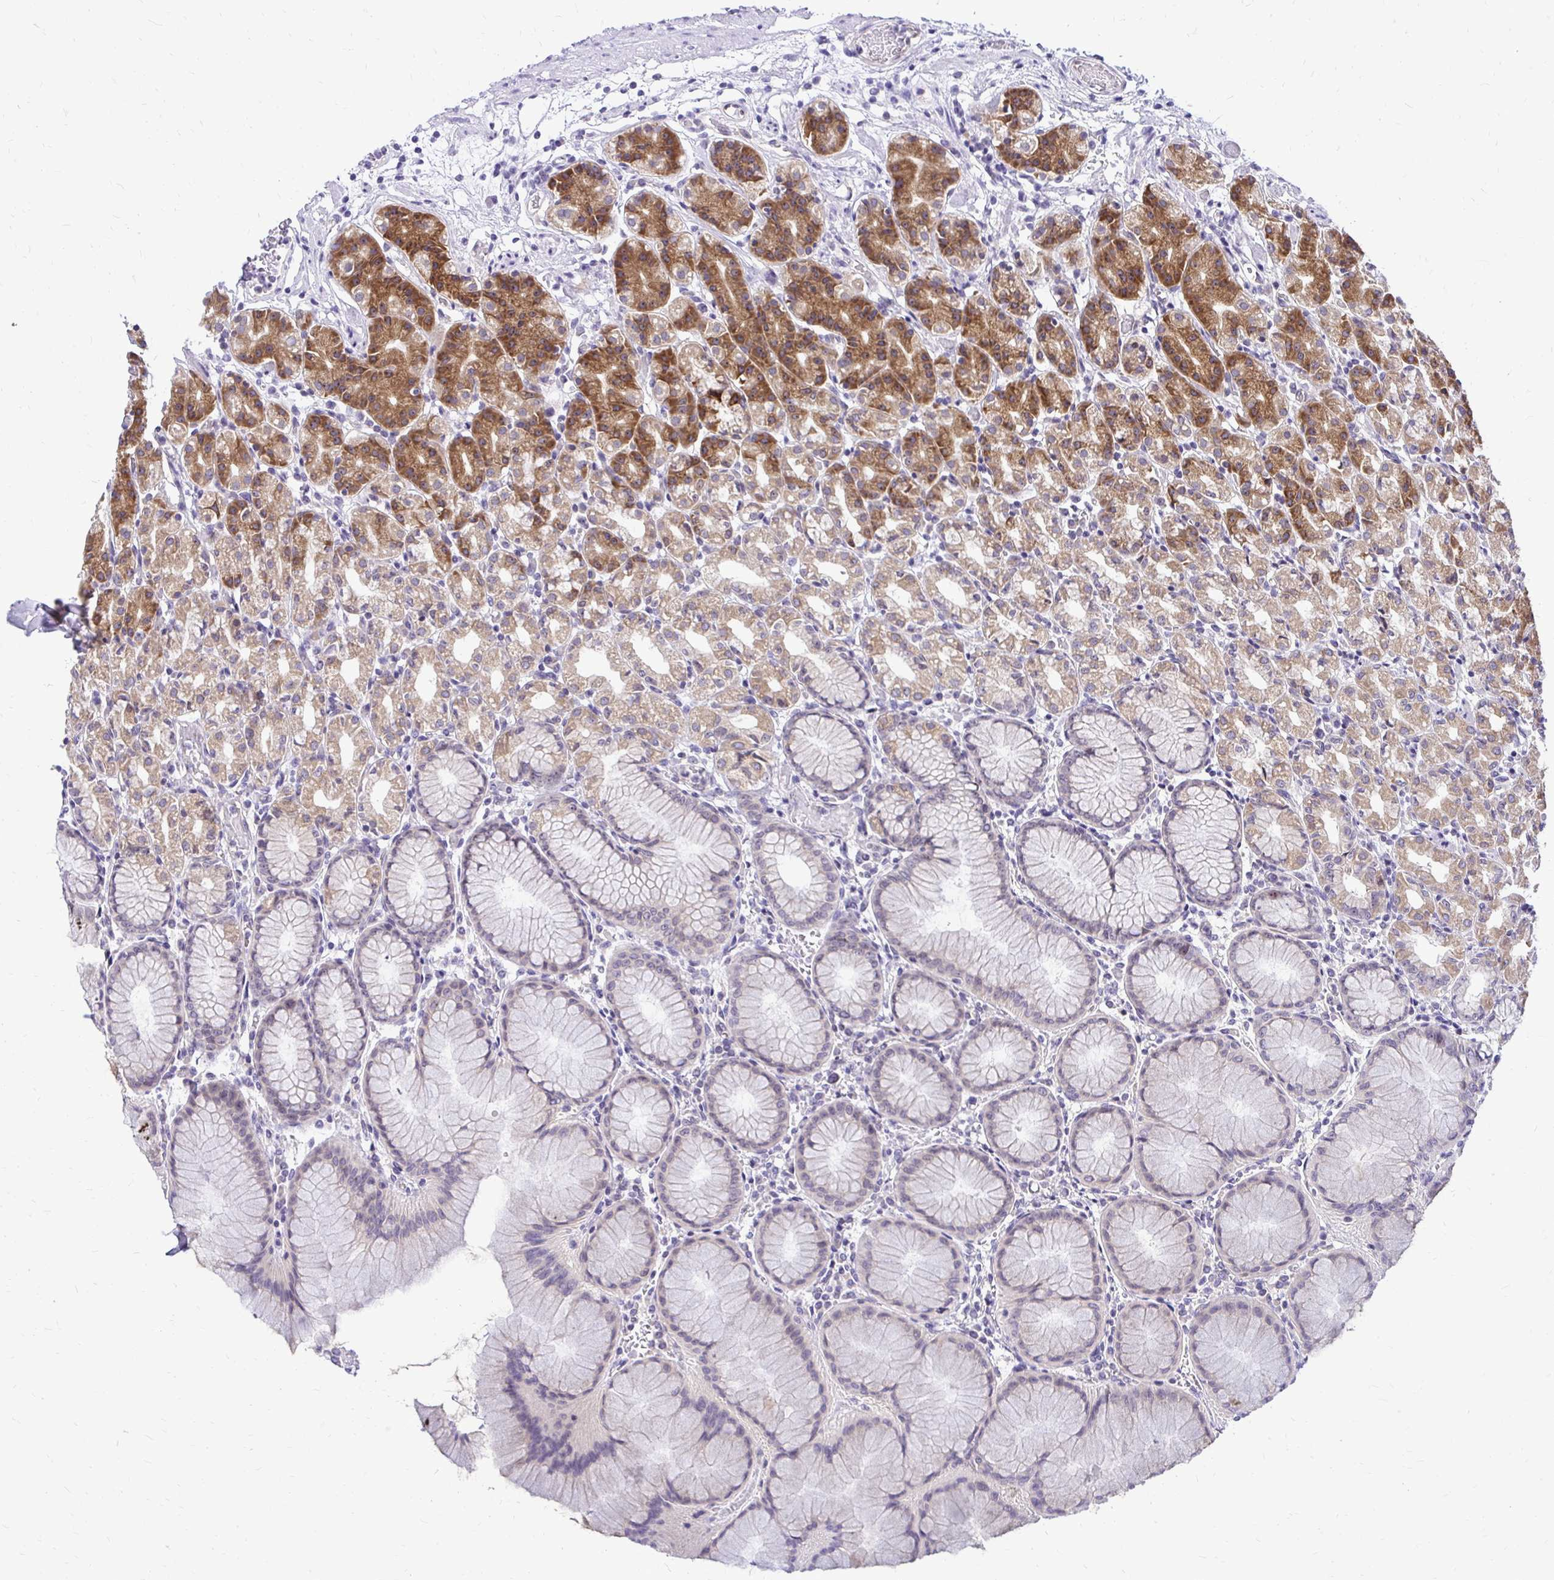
{"staining": {"intensity": "moderate", "quantity": "25%-75%", "location": "cytoplasmic/membranous"}, "tissue": "stomach", "cell_type": "Glandular cells", "image_type": "normal", "snomed": [{"axis": "morphology", "description": "Normal tissue, NOS"}, {"axis": "topography", "description": "Stomach"}], "caption": "Immunohistochemistry photomicrograph of unremarkable stomach stained for a protein (brown), which exhibits medium levels of moderate cytoplasmic/membranous staining in about 25%-75% of glandular cells.", "gene": "NIFK", "patient": {"sex": "female", "age": 57}}